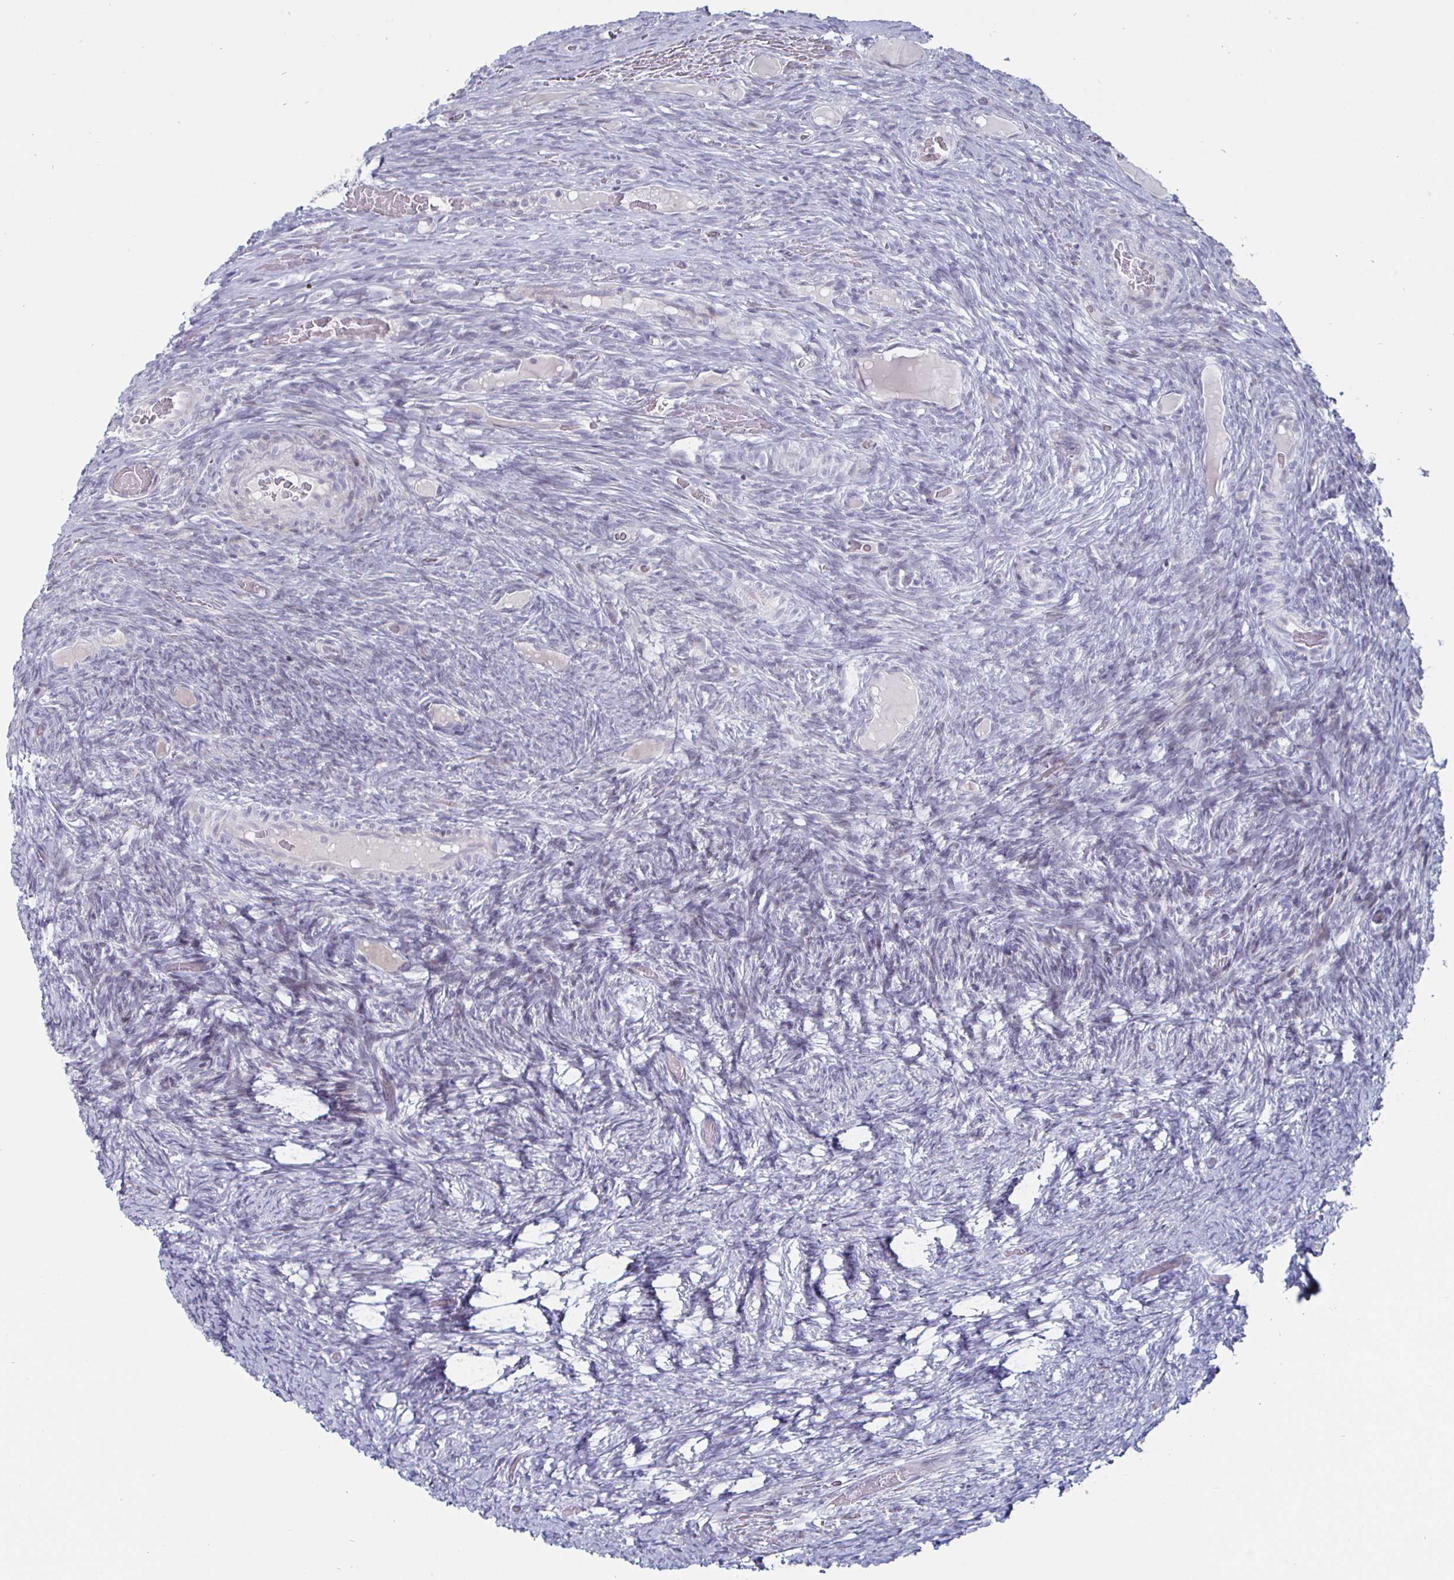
{"staining": {"intensity": "negative", "quantity": "none", "location": "none"}, "tissue": "ovary", "cell_type": "Ovarian stroma cells", "image_type": "normal", "snomed": [{"axis": "morphology", "description": "Normal tissue, NOS"}, {"axis": "topography", "description": "Ovary"}], "caption": "DAB (3,3'-diaminobenzidine) immunohistochemical staining of benign ovary displays no significant positivity in ovarian stroma cells. (DAB (3,3'-diaminobenzidine) immunohistochemistry (IHC) visualized using brightfield microscopy, high magnification).", "gene": "DMRTB1", "patient": {"sex": "female", "age": 34}}